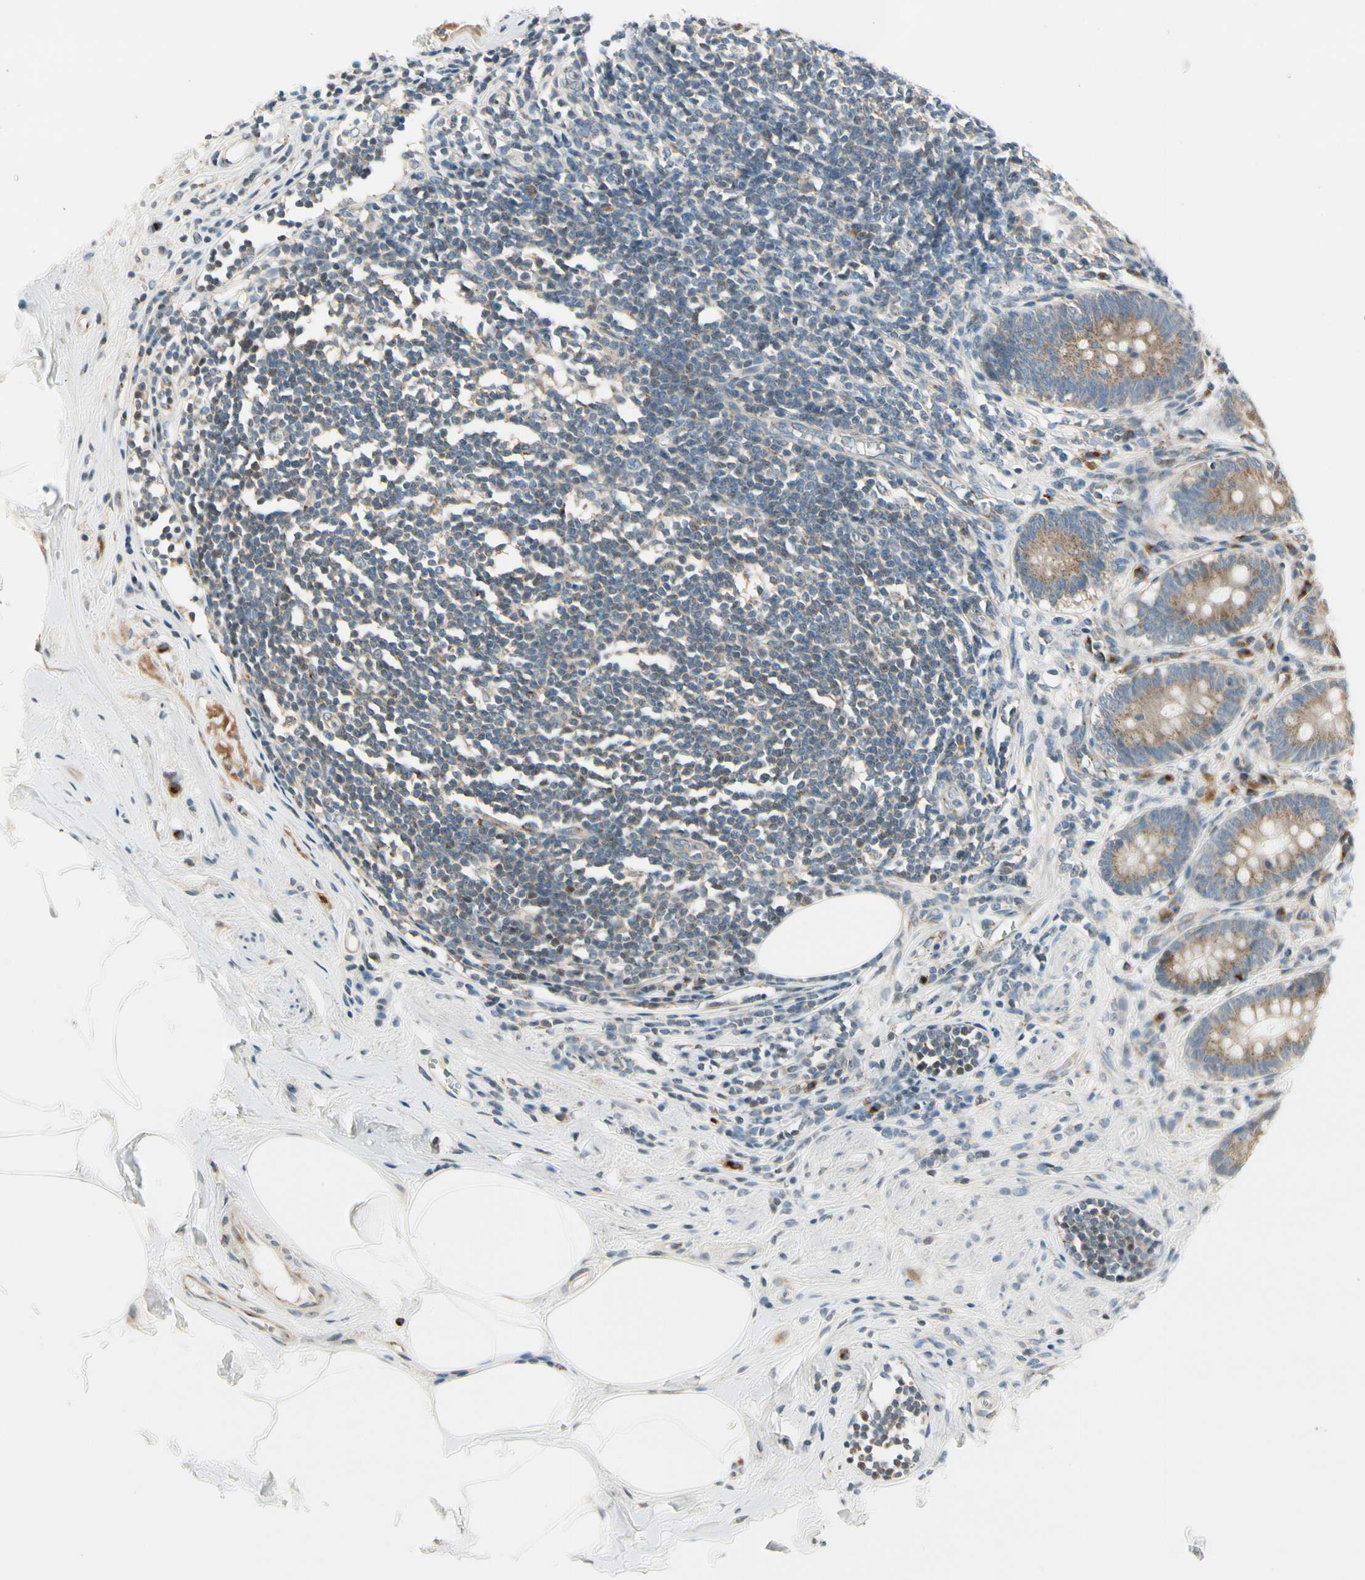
{"staining": {"intensity": "moderate", "quantity": ">75%", "location": "cytoplasmic/membranous"}, "tissue": "appendix", "cell_type": "Glandular cells", "image_type": "normal", "snomed": [{"axis": "morphology", "description": "Normal tissue, NOS"}, {"axis": "topography", "description": "Appendix"}], "caption": "Moderate cytoplasmic/membranous expression is appreciated in about >75% of glandular cells in normal appendix.", "gene": "MANSC1", "patient": {"sex": "female", "age": 50}}